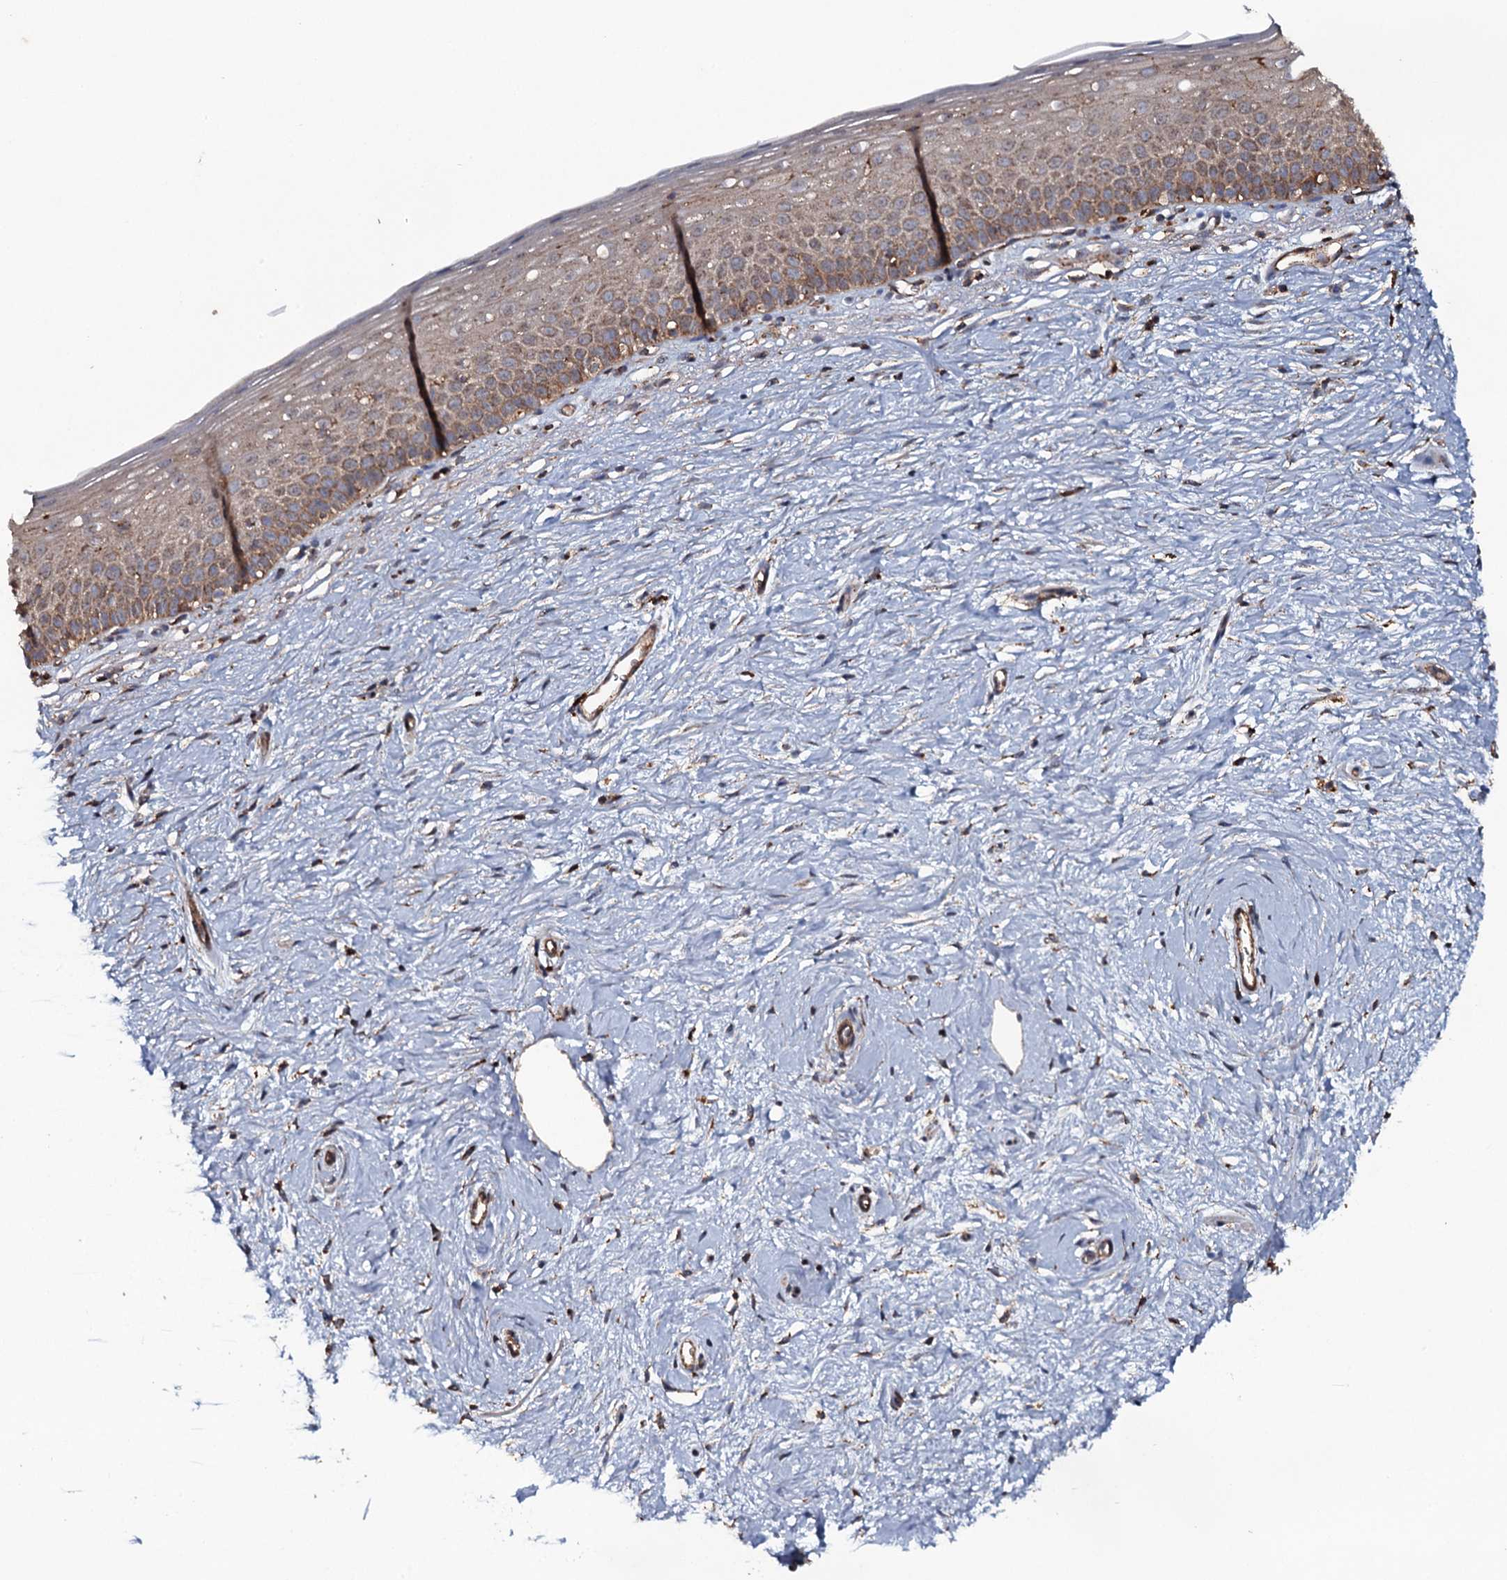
{"staining": {"intensity": "moderate", "quantity": ">75%", "location": "cytoplasmic/membranous"}, "tissue": "cervix", "cell_type": "Glandular cells", "image_type": "normal", "snomed": [{"axis": "morphology", "description": "Normal tissue, NOS"}, {"axis": "topography", "description": "Cervix"}], "caption": "This micrograph exhibits IHC staining of benign cervix, with medium moderate cytoplasmic/membranous expression in about >75% of glandular cells.", "gene": "VWA8", "patient": {"sex": "female", "age": 57}}